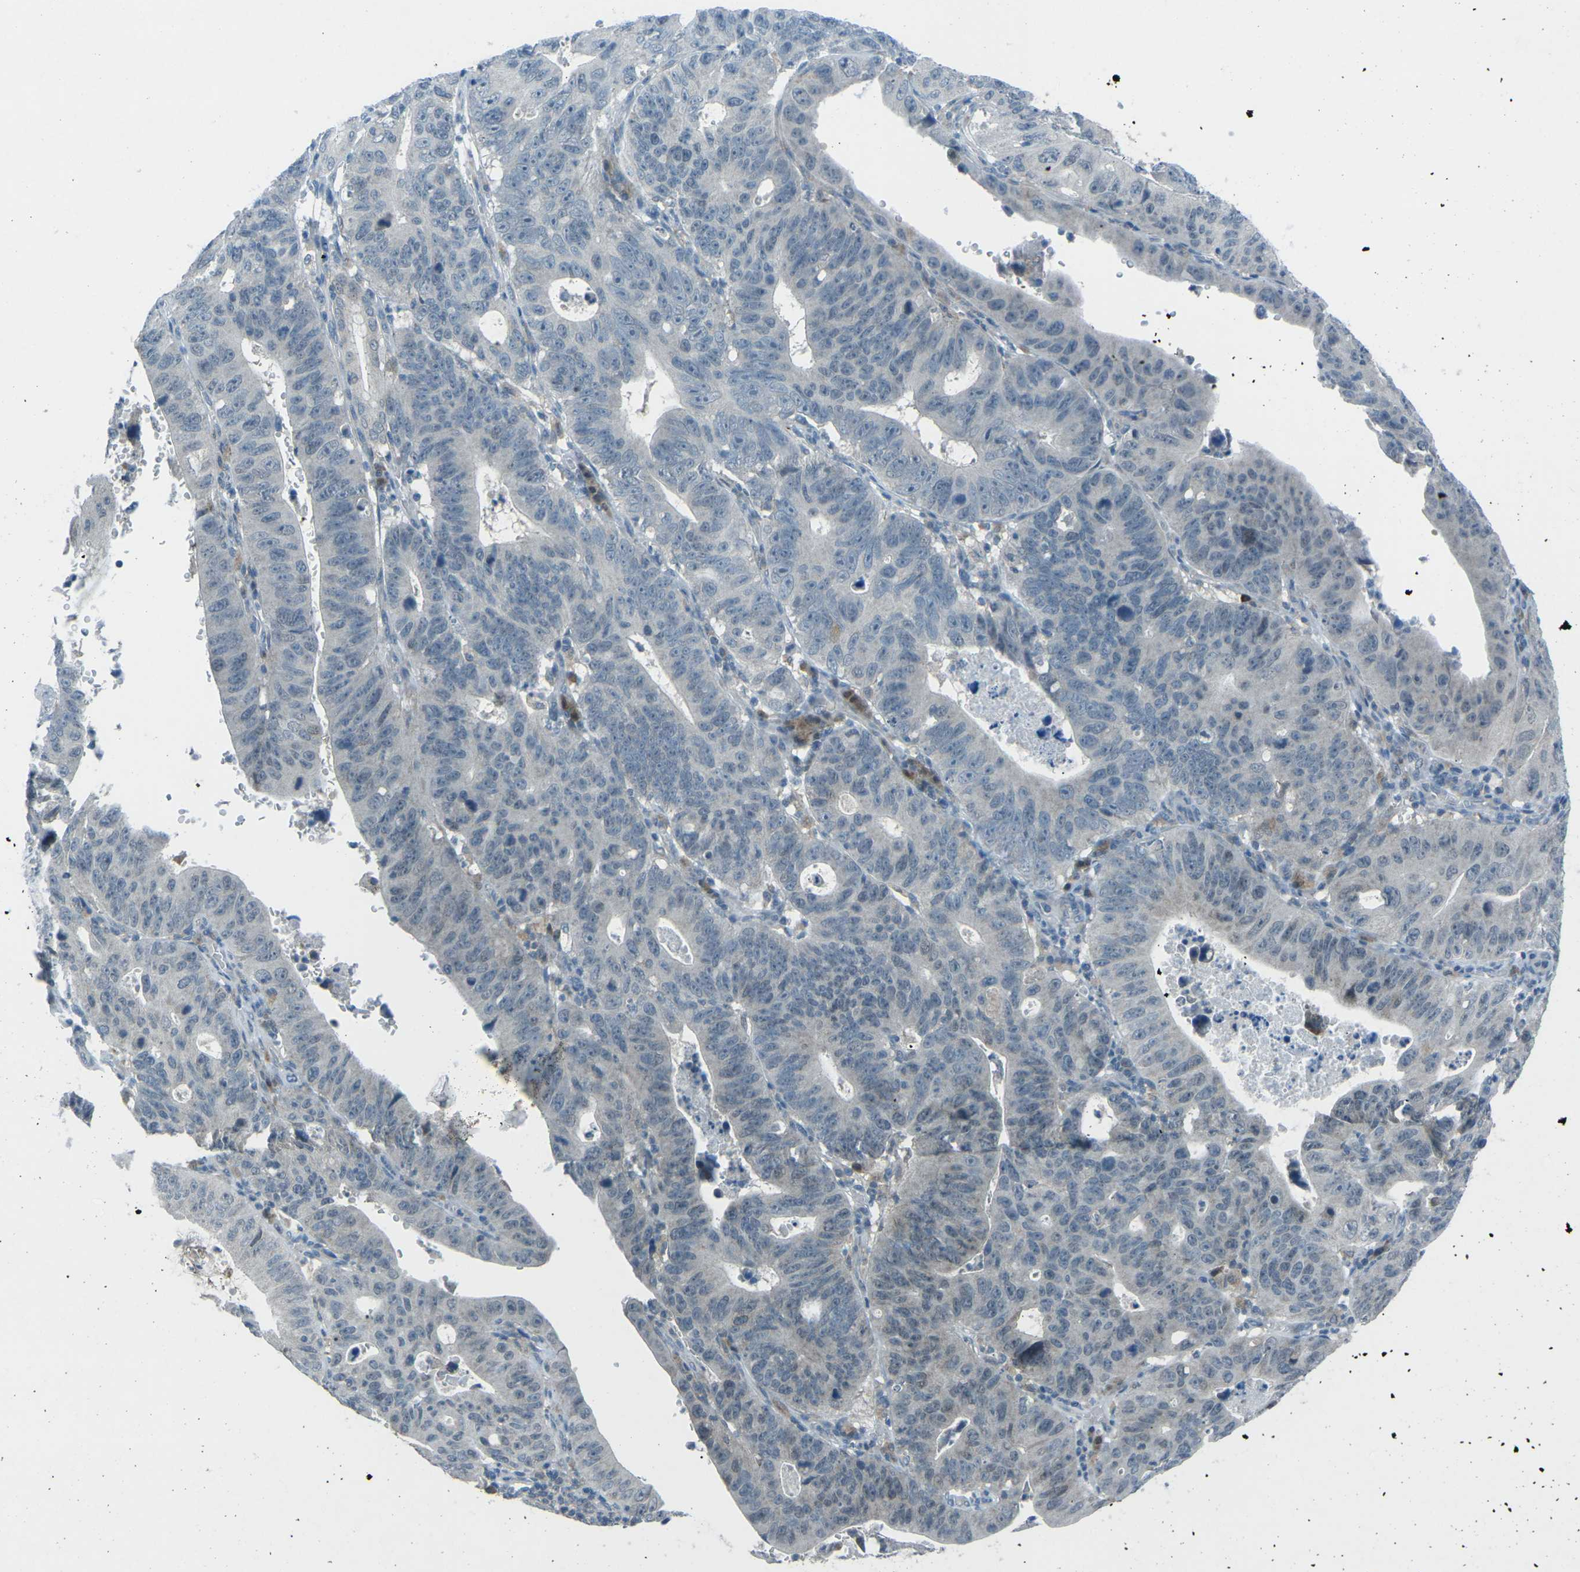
{"staining": {"intensity": "negative", "quantity": "none", "location": "none"}, "tissue": "stomach cancer", "cell_type": "Tumor cells", "image_type": "cancer", "snomed": [{"axis": "morphology", "description": "Adenocarcinoma, NOS"}, {"axis": "topography", "description": "Stomach"}], "caption": "The histopathology image demonstrates no significant positivity in tumor cells of adenocarcinoma (stomach). The staining was performed using DAB (3,3'-diaminobenzidine) to visualize the protein expression in brown, while the nuclei were stained in blue with hematoxylin (Magnification: 20x).", "gene": "PRKCA", "patient": {"sex": "male", "age": 59}}